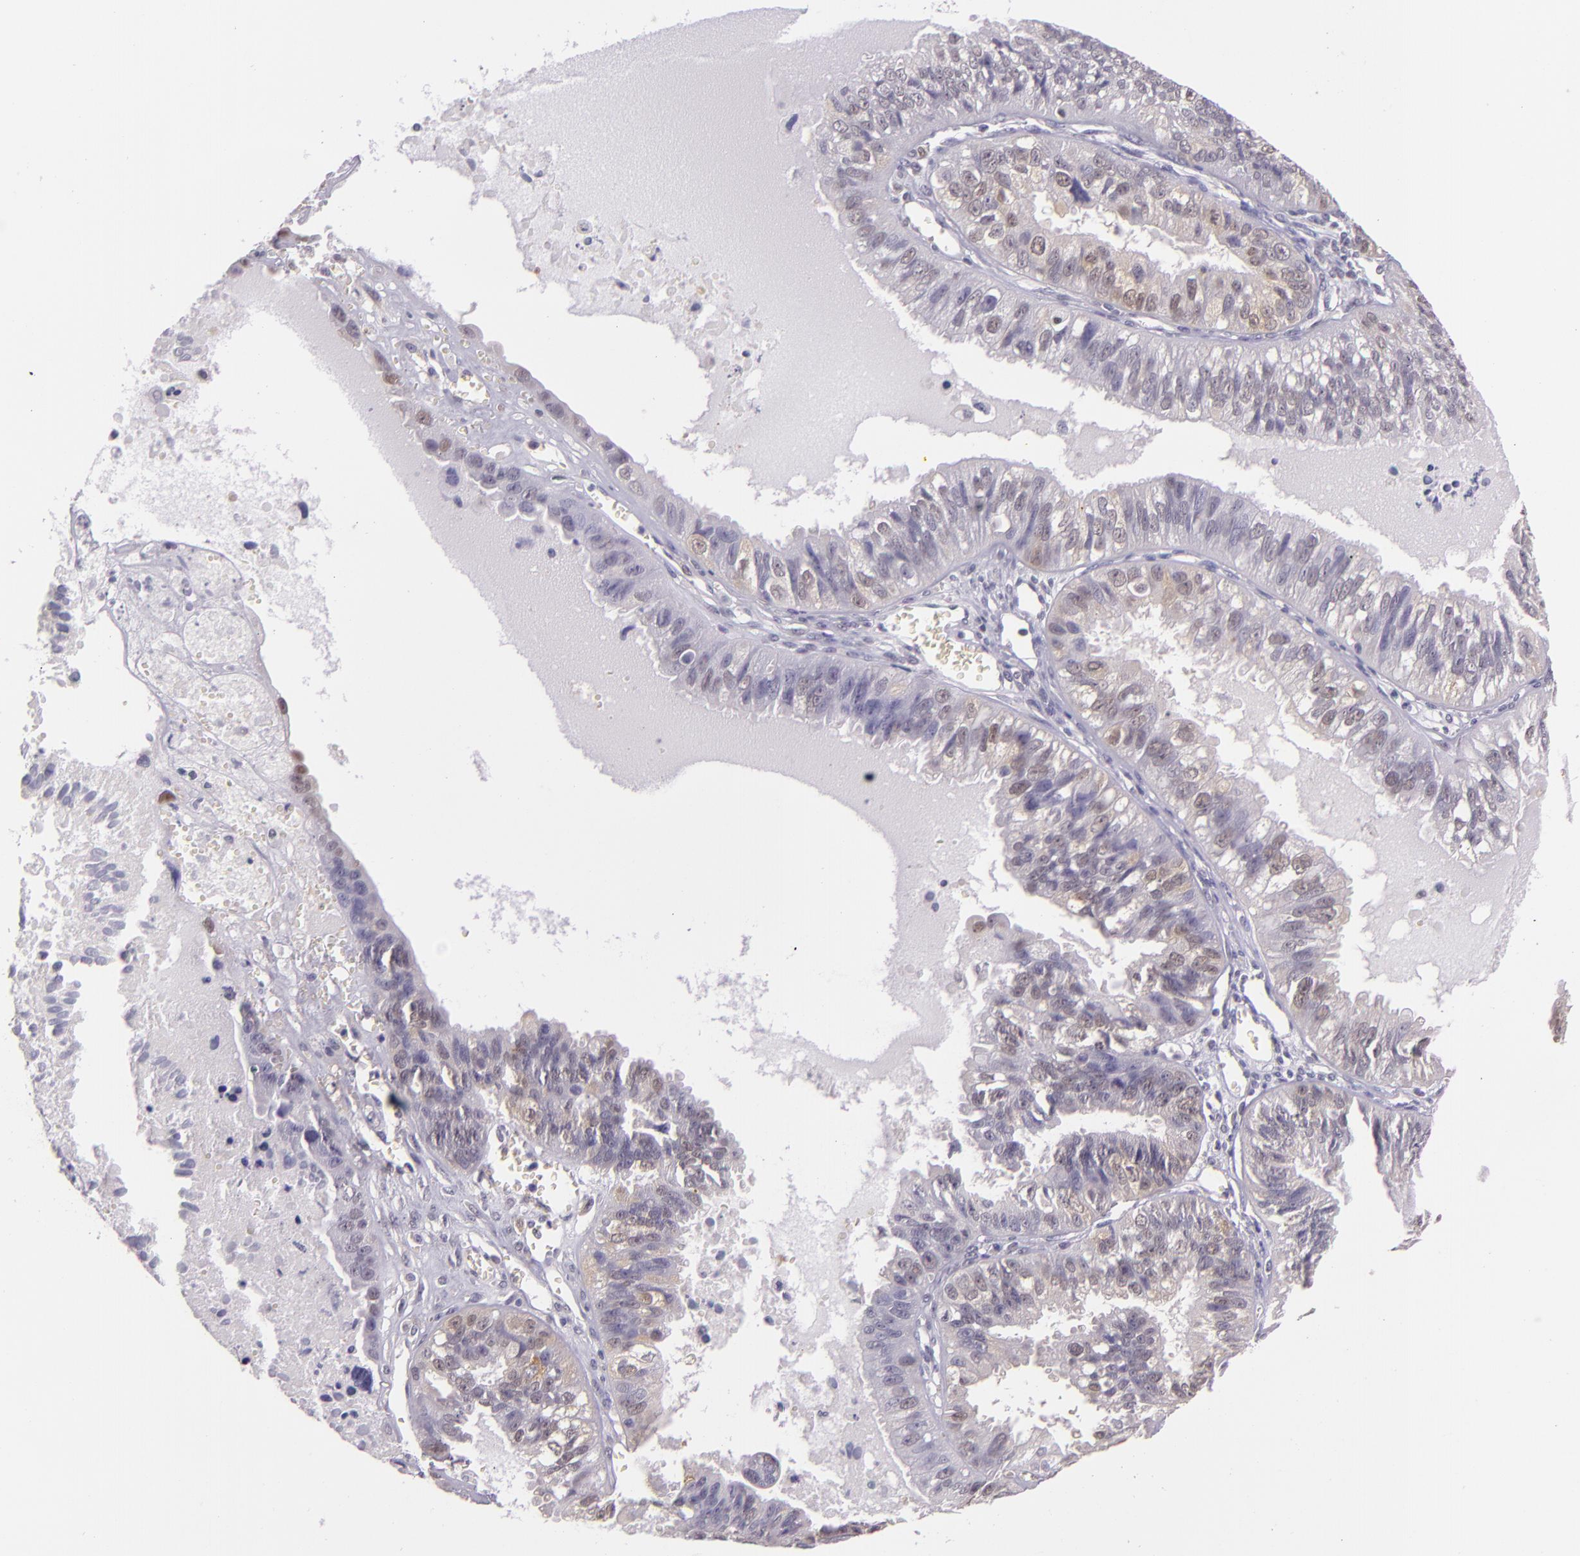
{"staining": {"intensity": "weak", "quantity": "25%-75%", "location": "cytoplasmic/membranous,nuclear"}, "tissue": "ovarian cancer", "cell_type": "Tumor cells", "image_type": "cancer", "snomed": [{"axis": "morphology", "description": "Carcinoma, endometroid"}, {"axis": "topography", "description": "Ovary"}], "caption": "Immunohistochemical staining of human ovarian cancer reveals weak cytoplasmic/membranous and nuclear protein positivity in approximately 25%-75% of tumor cells.", "gene": "HSPA8", "patient": {"sex": "female", "age": 85}}